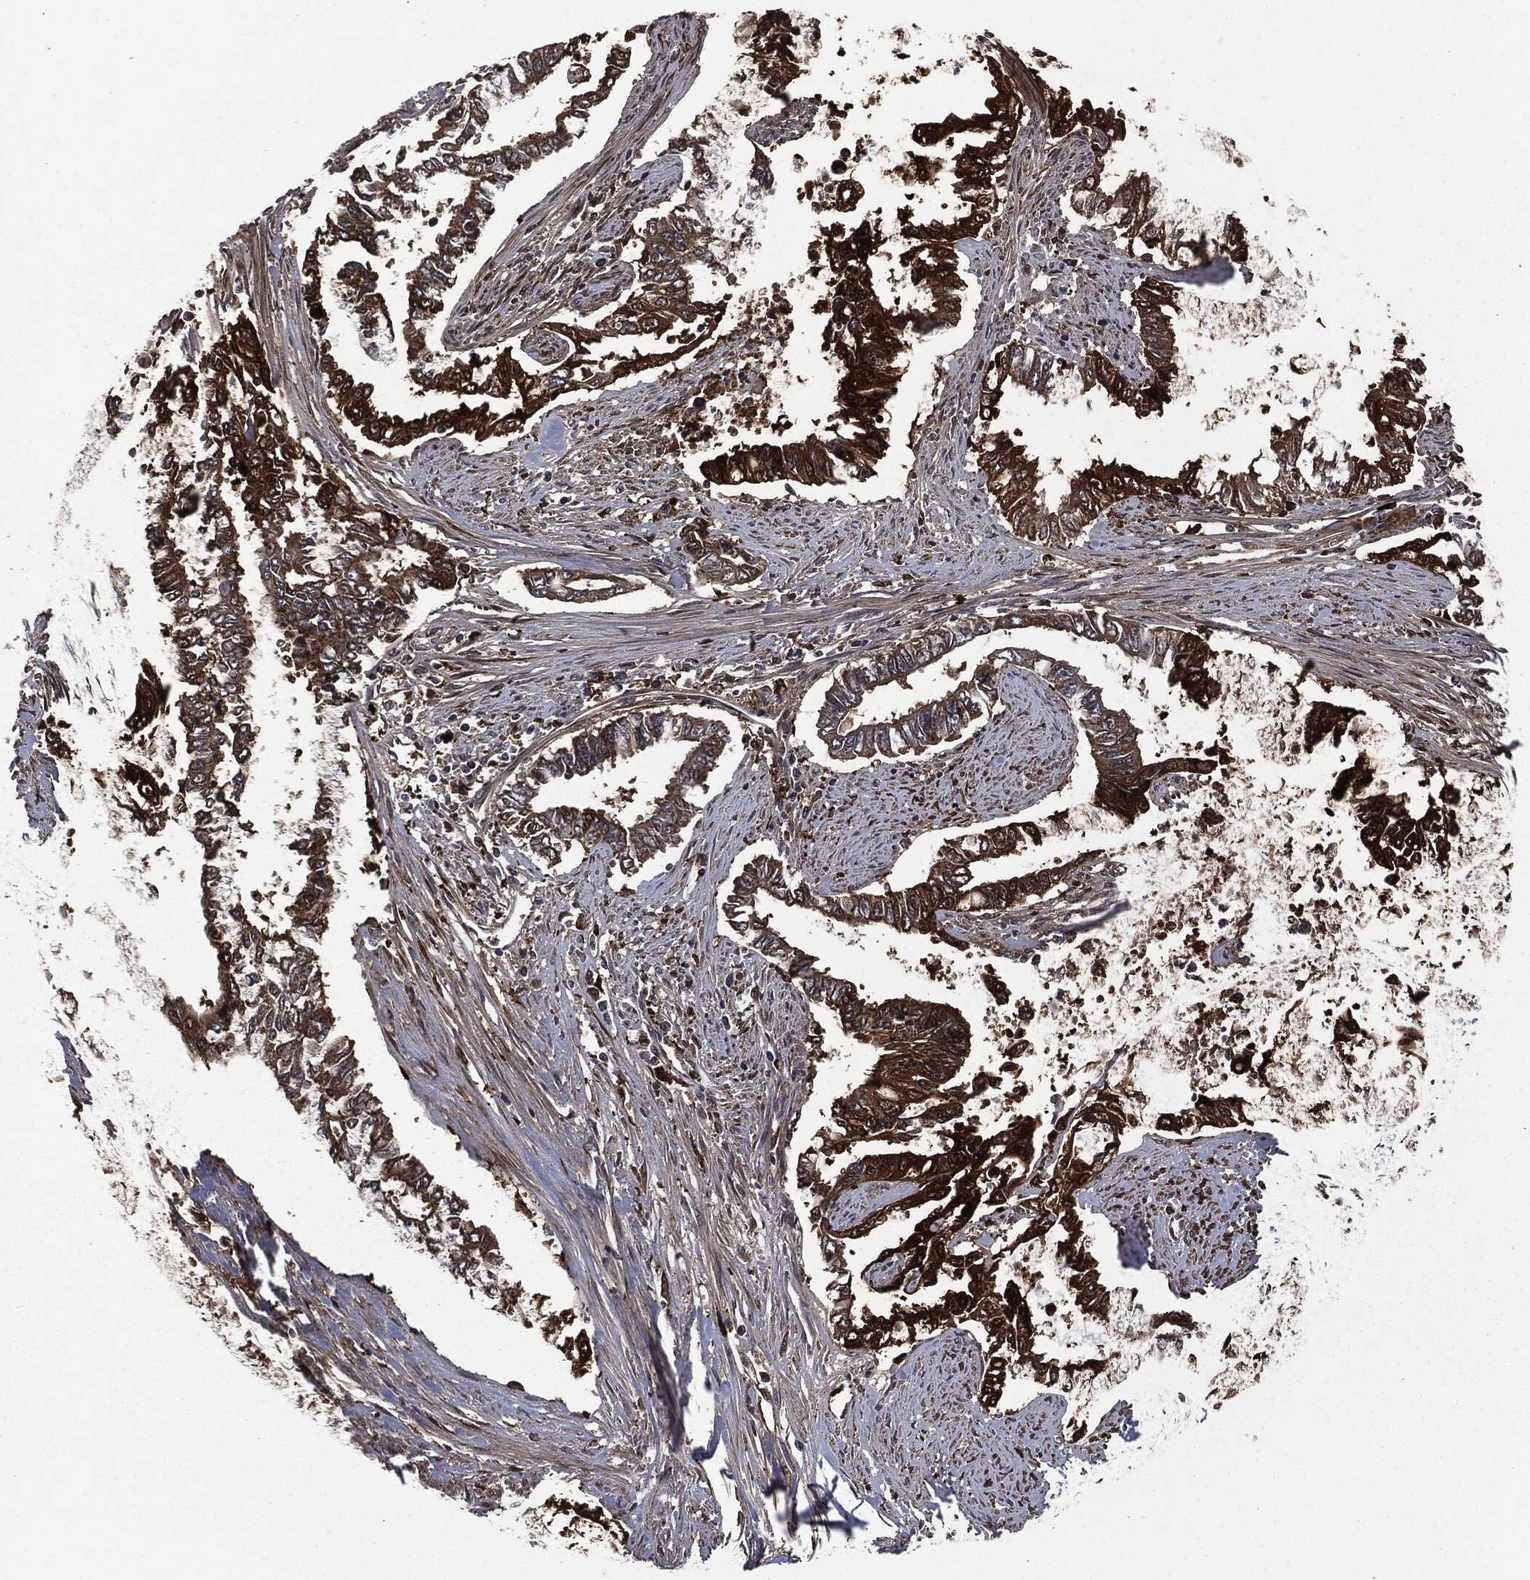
{"staining": {"intensity": "strong", "quantity": ">75%", "location": "cytoplasmic/membranous"}, "tissue": "endometrial cancer", "cell_type": "Tumor cells", "image_type": "cancer", "snomed": [{"axis": "morphology", "description": "Adenocarcinoma, NOS"}, {"axis": "topography", "description": "Uterus"}], "caption": "High-magnification brightfield microscopy of endometrial adenocarcinoma stained with DAB (brown) and counterstained with hematoxylin (blue). tumor cells exhibit strong cytoplasmic/membranous staining is present in approximately>75% of cells.", "gene": "CRABP2", "patient": {"sex": "female", "age": 59}}